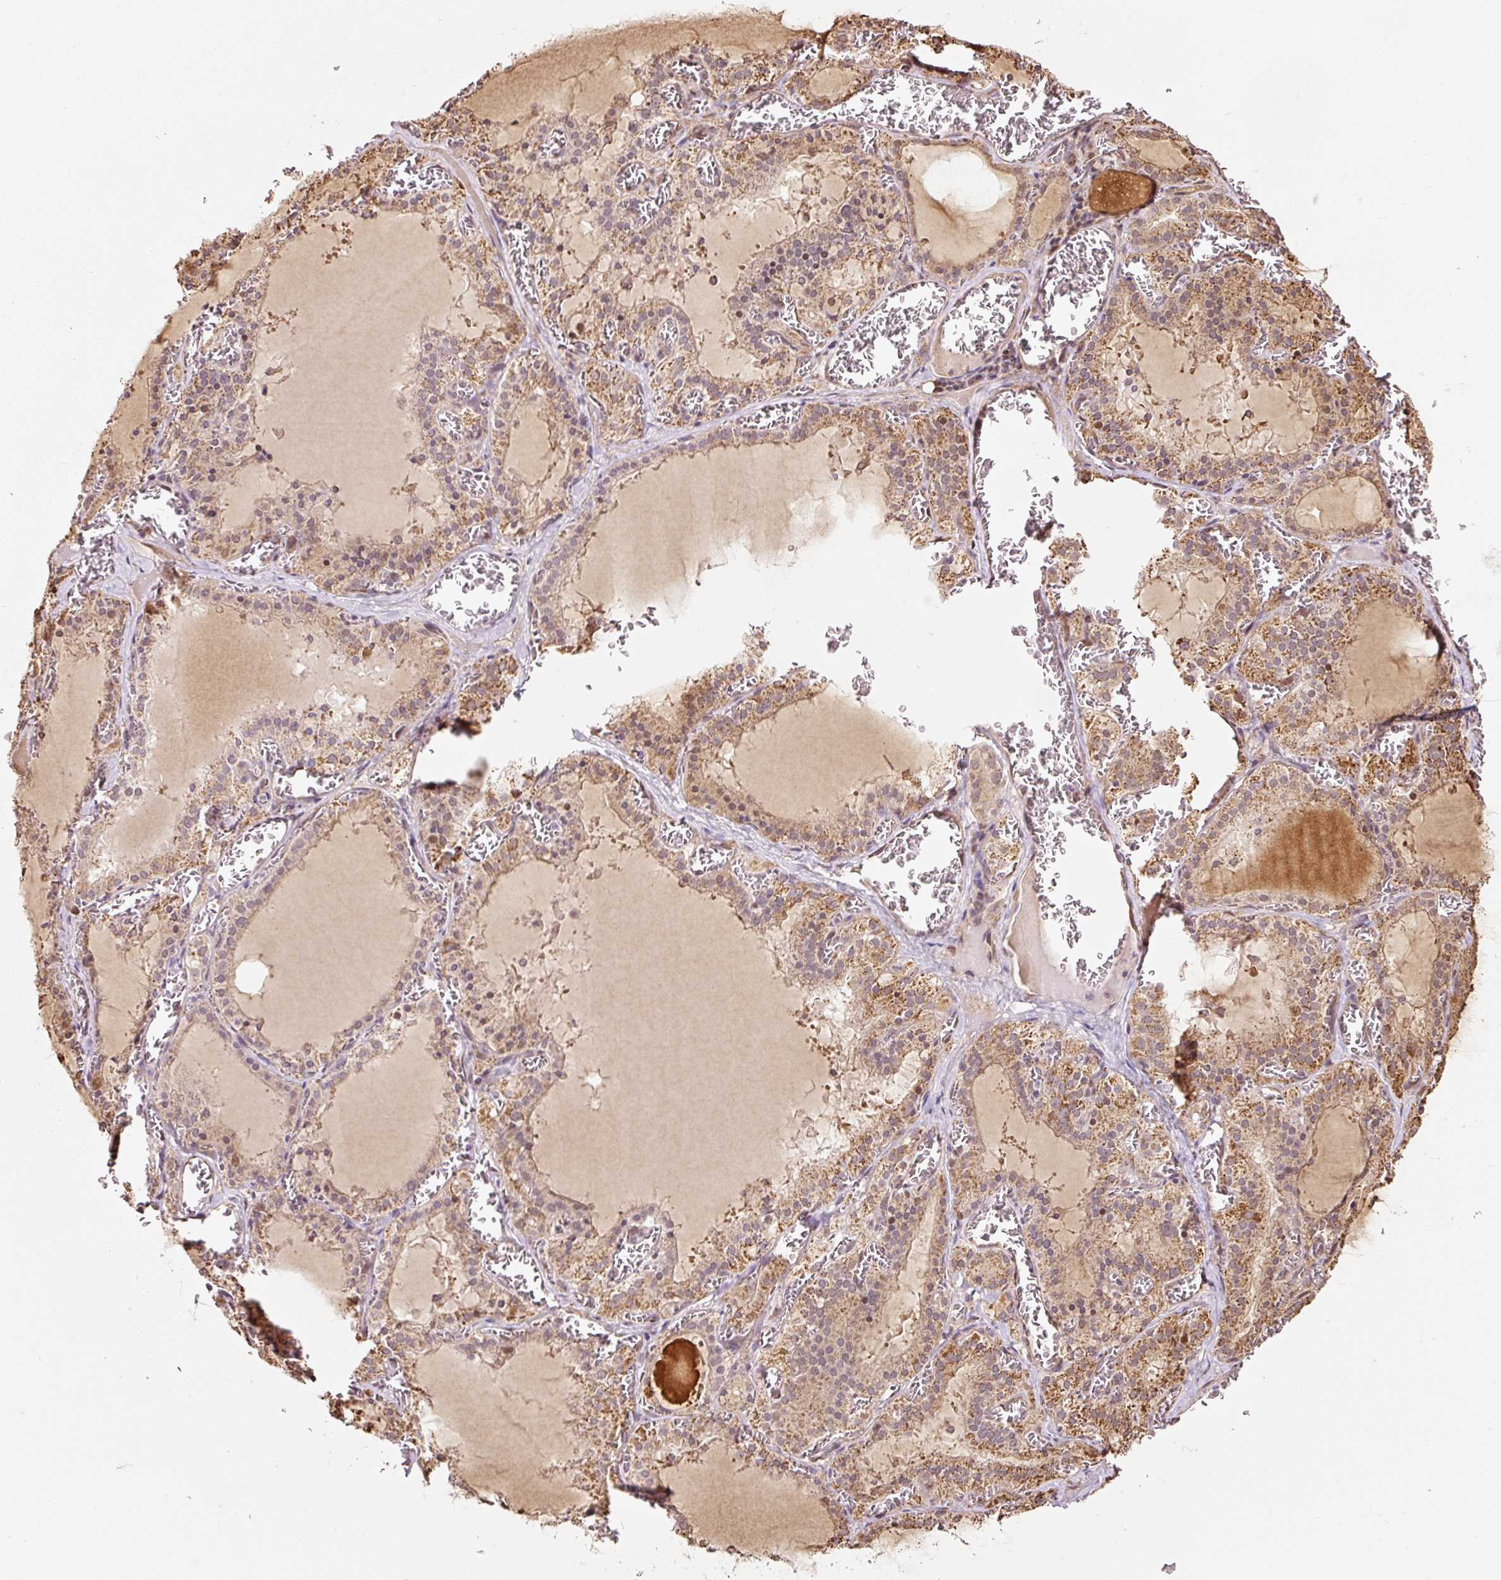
{"staining": {"intensity": "moderate", "quantity": "25%-75%", "location": "cytoplasmic/membranous"}, "tissue": "thyroid gland", "cell_type": "Glandular cells", "image_type": "normal", "snomed": [{"axis": "morphology", "description": "Normal tissue, NOS"}, {"axis": "topography", "description": "Thyroid gland"}], "caption": "Immunohistochemistry (IHC) staining of unremarkable thyroid gland, which reveals medium levels of moderate cytoplasmic/membranous expression in approximately 25%-75% of glandular cells indicating moderate cytoplasmic/membranous protein expression. The staining was performed using DAB (3,3'-diaminobenzidine) (brown) for protein detection and nuclei were counterstained in hematoxylin (blue).", "gene": "ETF1", "patient": {"sex": "female", "age": 30}}